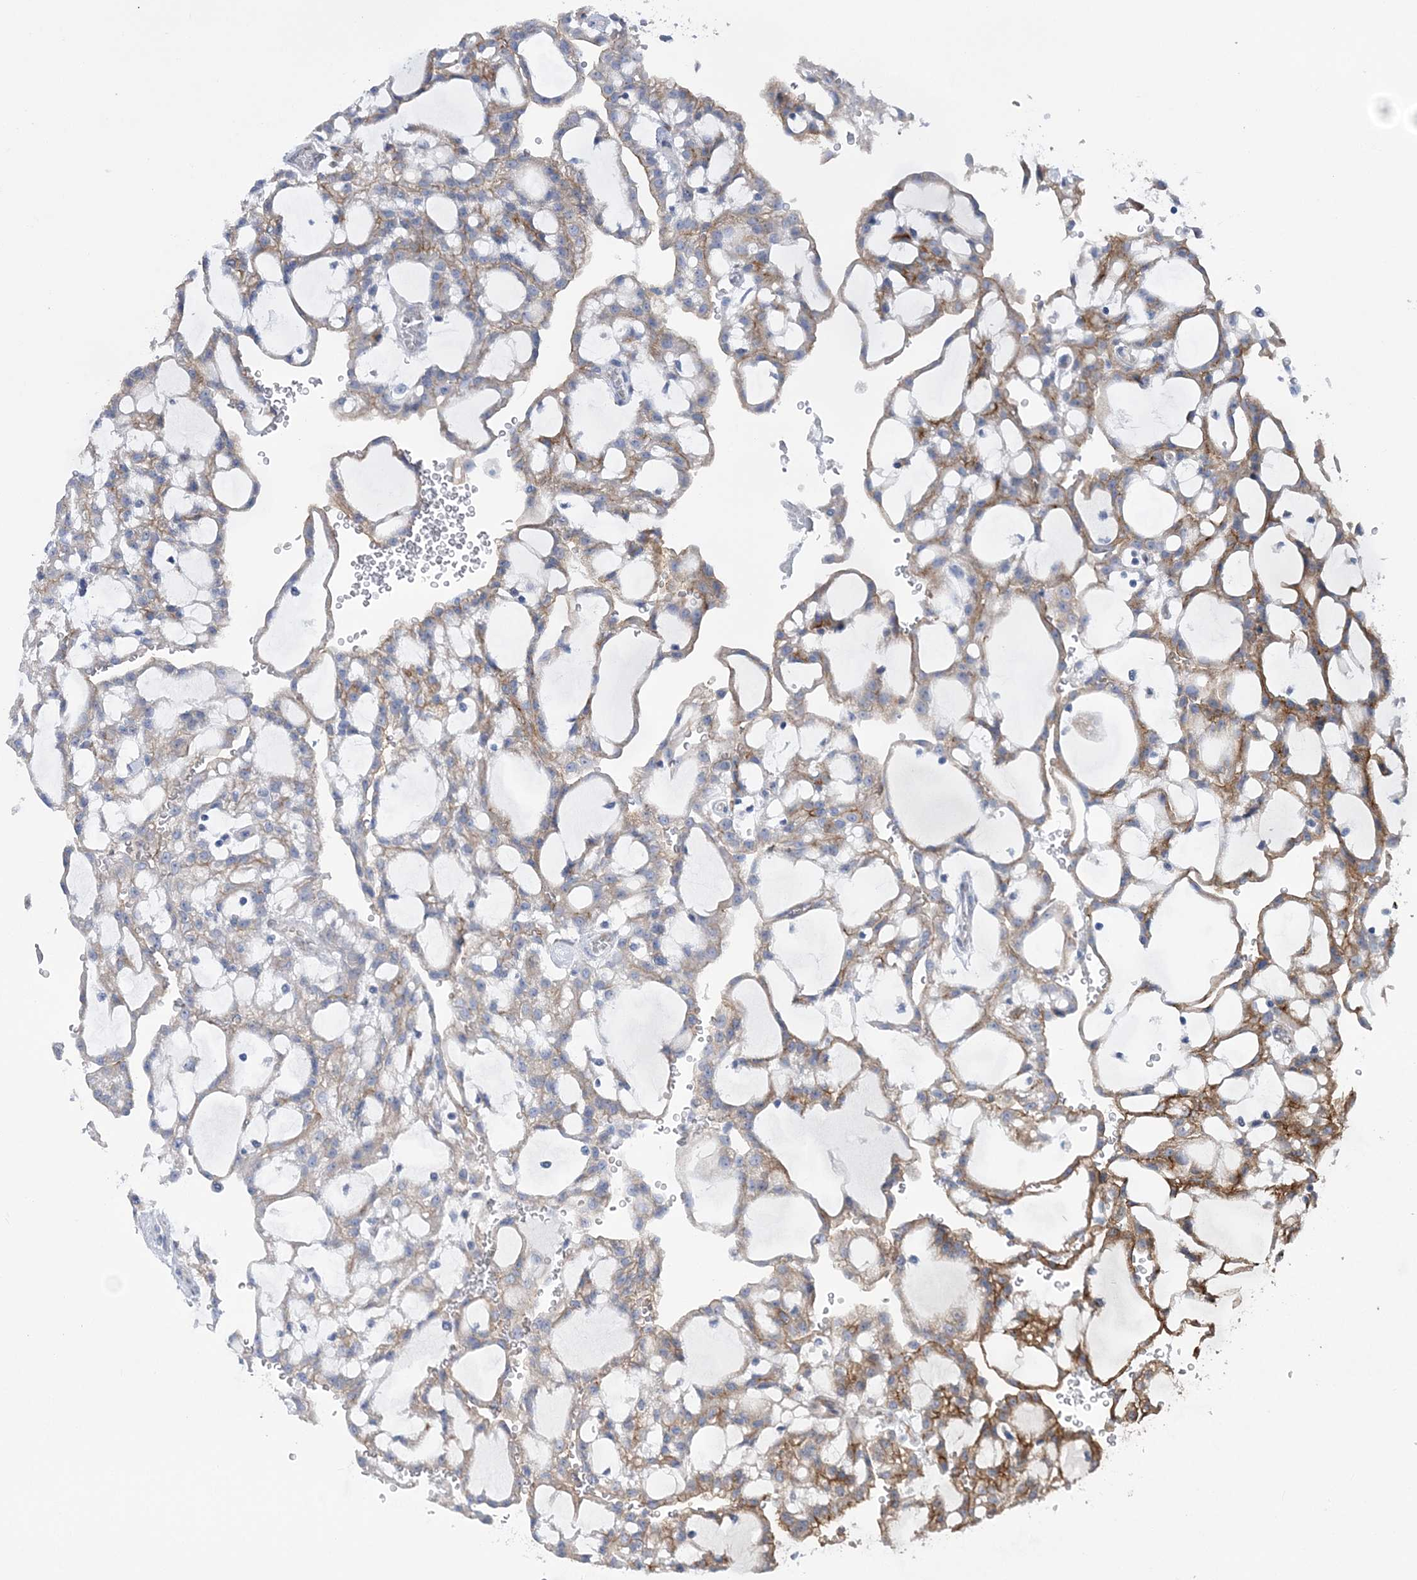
{"staining": {"intensity": "moderate", "quantity": "<25%", "location": "cytoplasmic/membranous"}, "tissue": "renal cancer", "cell_type": "Tumor cells", "image_type": "cancer", "snomed": [{"axis": "morphology", "description": "Adenocarcinoma, NOS"}, {"axis": "topography", "description": "Kidney"}], "caption": "Protein staining exhibits moderate cytoplasmic/membranous positivity in about <25% of tumor cells in renal adenocarcinoma.", "gene": "RAB11FIP5", "patient": {"sex": "male", "age": 63}}